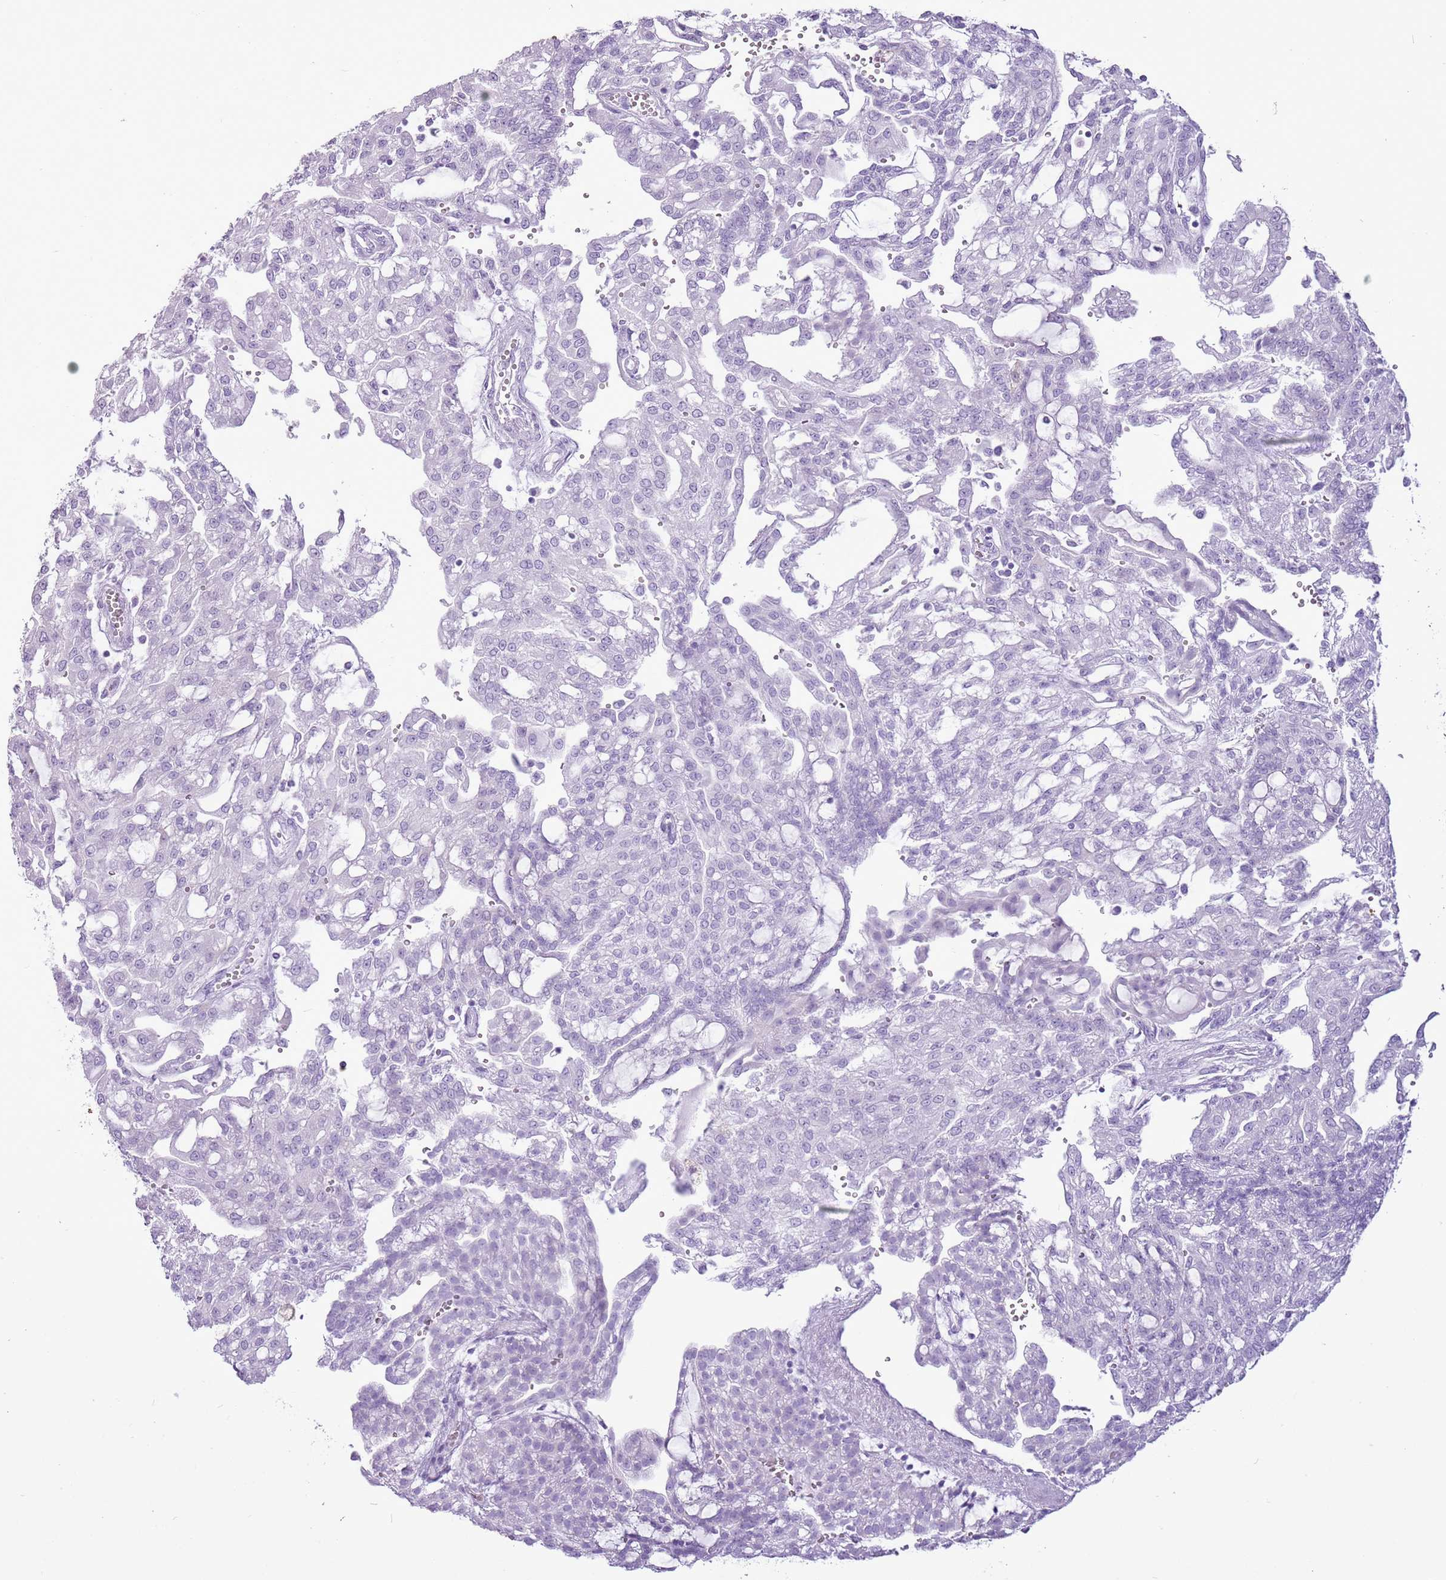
{"staining": {"intensity": "negative", "quantity": "none", "location": "none"}, "tissue": "renal cancer", "cell_type": "Tumor cells", "image_type": "cancer", "snomed": [{"axis": "morphology", "description": "Adenocarcinoma, NOS"}, {"axis": "topography", "description": "Kidney"}], "caption": "Immunohistochemical staining of renal cancer reveals no significant expression in tumor cells. Brightfield microscopy of immunohistochemistry (IHC) stained with DAB (3,3'-diaminobenzidine) (brown) and hematoxylin (blue), captured at high magnification.", "gene": "CNFN", "patient": {"sex": "male", "age": 63}}